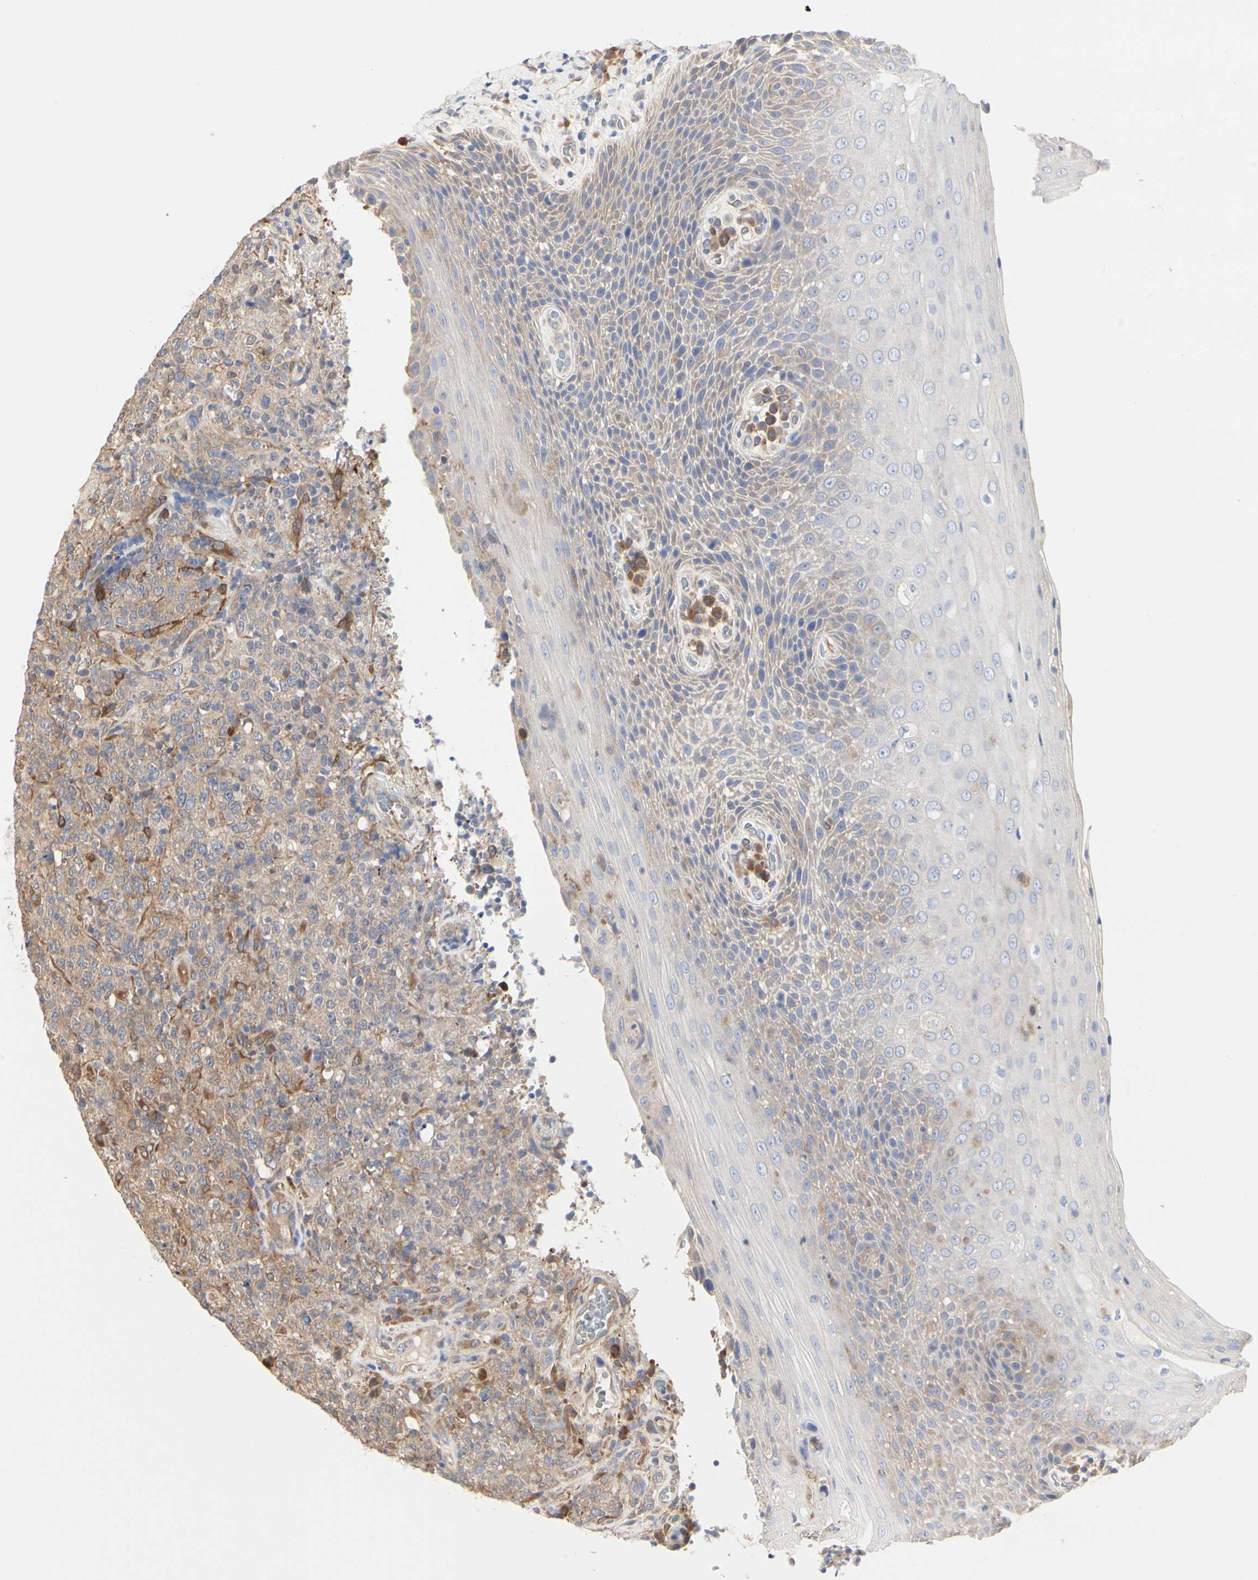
{"staining": {"intensity": "weak", "quantity": ">75%", "location": "cytoplasmic/membranous"}, "tissue": "lymphoma", "cell_type": "Tumor cells", "image_type": "cancer", "snomed": [{"axis": "morphology", "description": "Malignant lymphoma, non-Hodgkin's type, High grade"}, {"axis": "topography", "description": "Tonsil"}], "caption": "This is an image of IHC staining of malignant lymphoma, non-Hodgkin's type (high-grade), which shows weak staining in the cytoplasmic/membranous of tumor cells.", "gene": "C3orf52", "patient": {"sex": "female", "age": 36}}